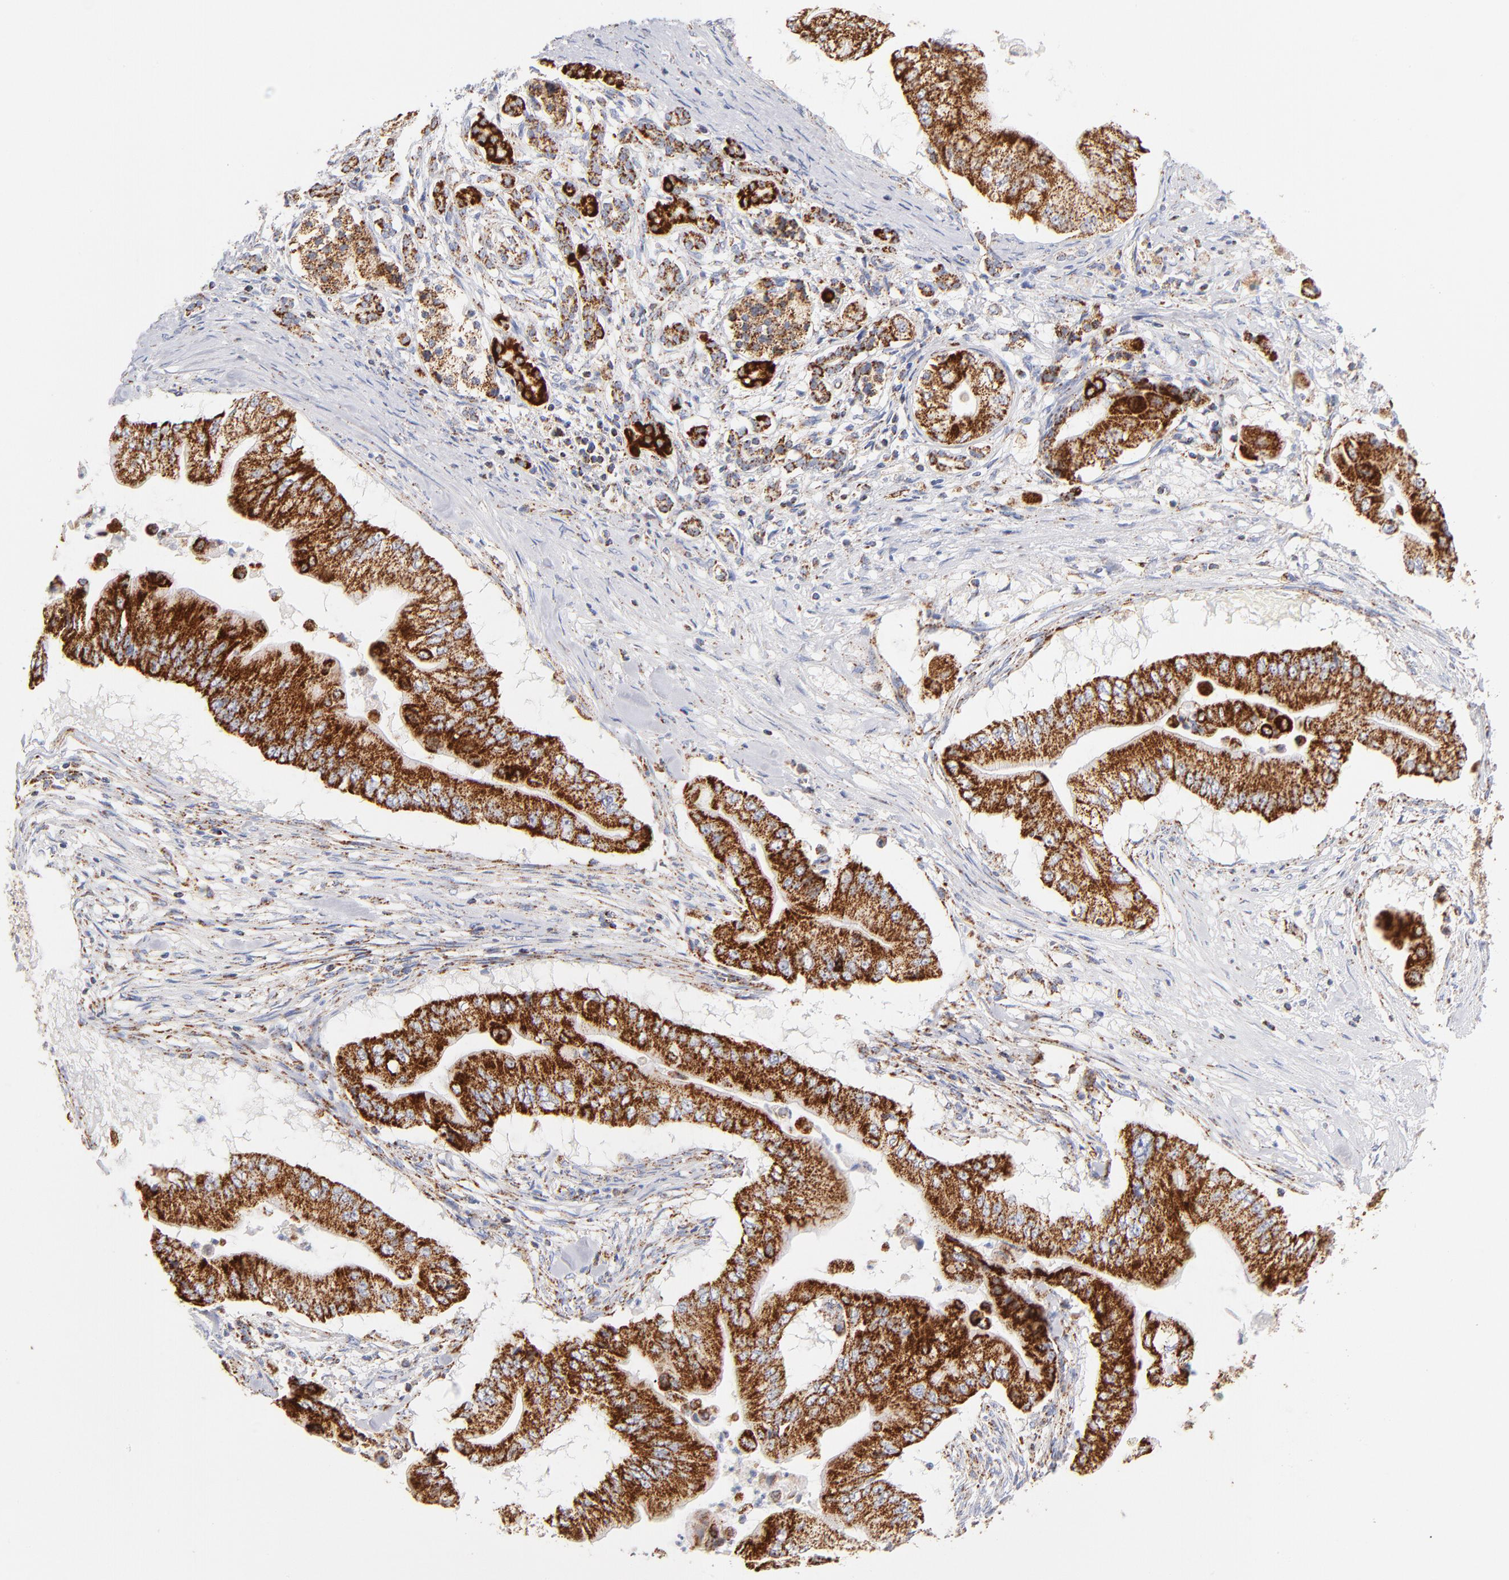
{"staining": {"intensity": "strong", "quantity": ">75%", "location": "cytoplasmic/membranous"}, "tissue": "pancreatic cancer", "cell_type": "Tumor cells", "image_type": "cancer", "snomed": [{"axis": "morphology", "description": "Adenocarcinoma, NOS"}, {"axis": "topography", "description": "Pancreas"}], "caption": "Human pancreatic cancer (adenocarcinoma) stained with a brown dye demonstrates strong cytoplasmic/membranous positive expression in about >75% of tumor cells.", "gene": "DLAT", "patient": {"sex": "male", "age": 62}}